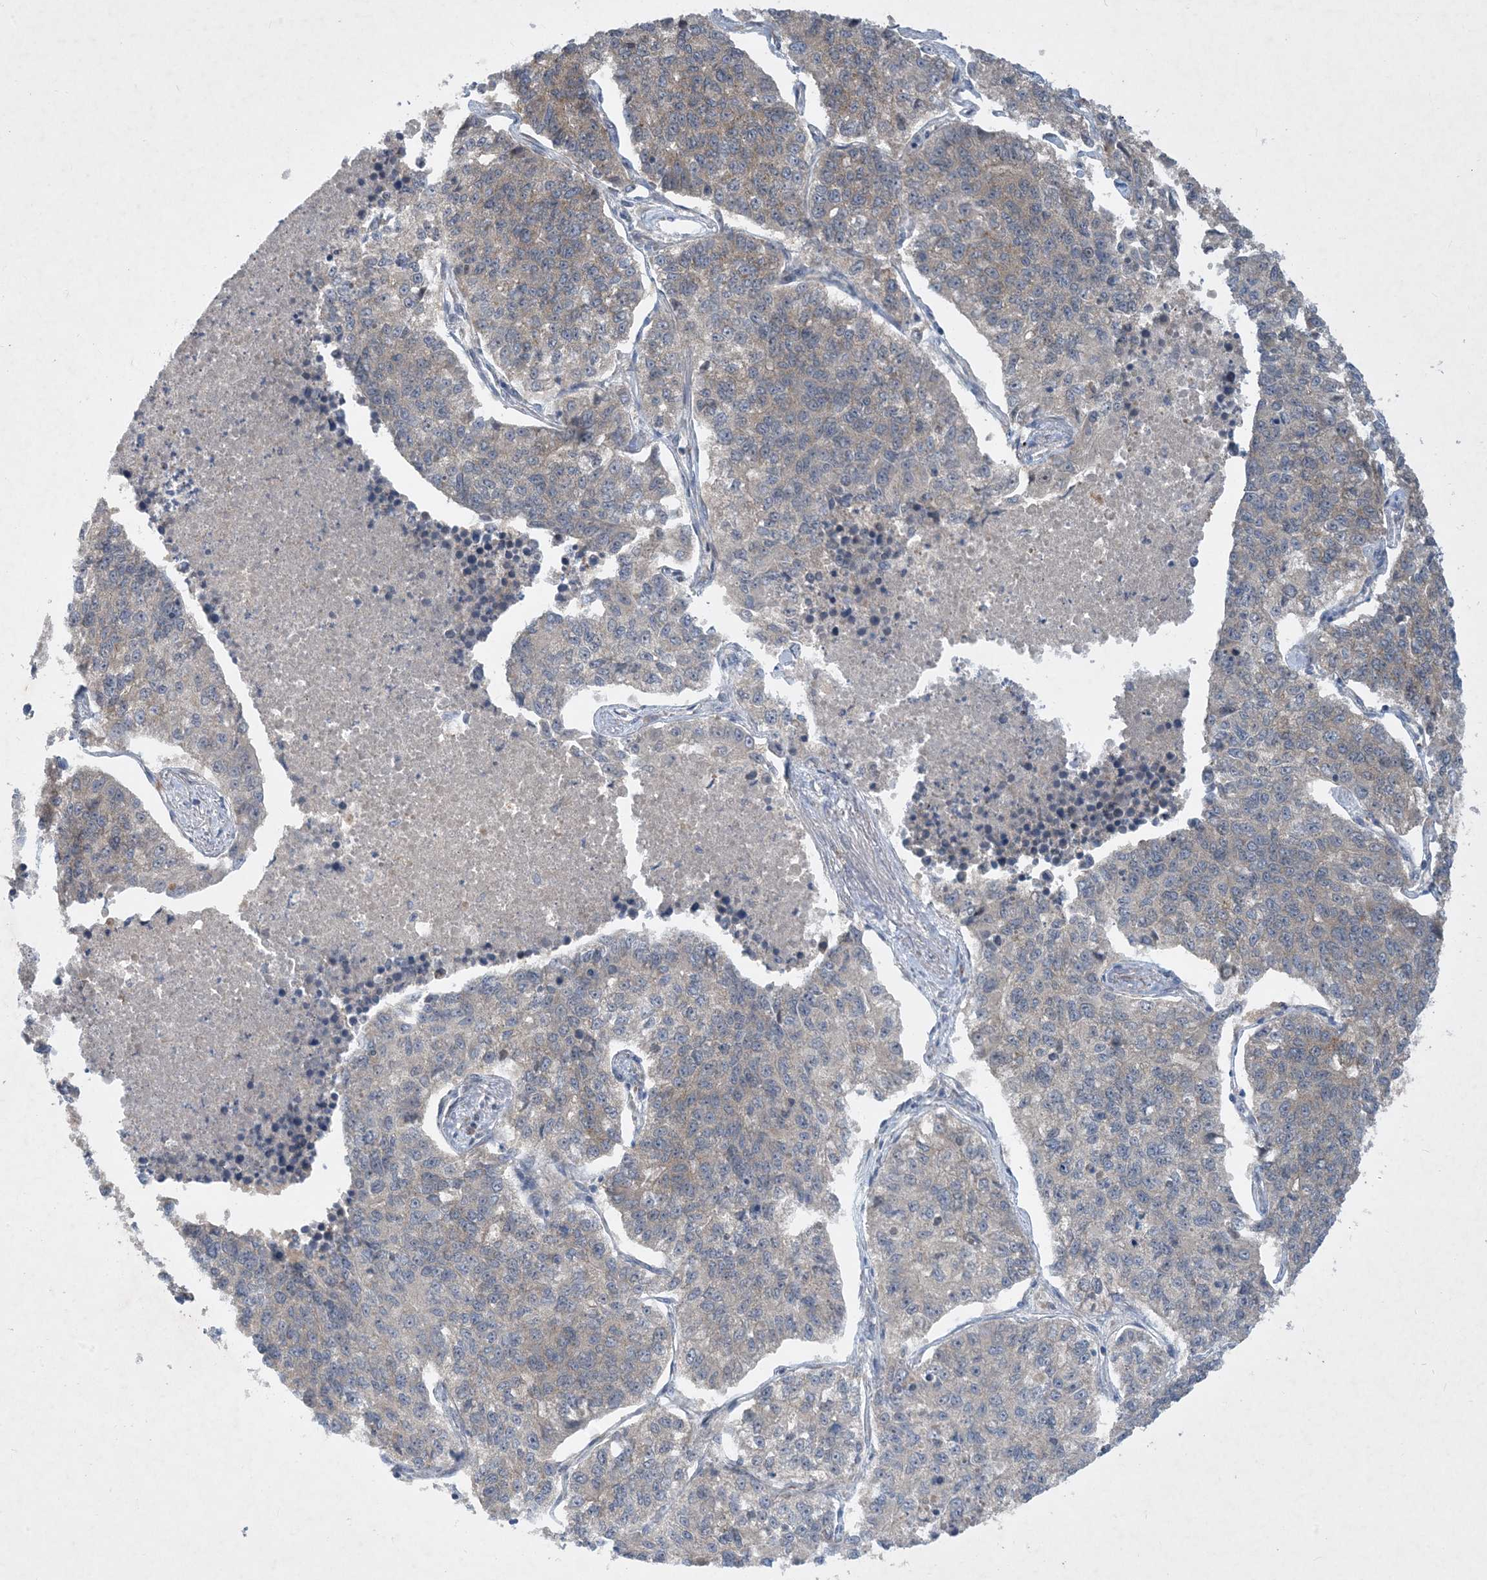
{"staining": {"intensity": "moderate", "quantity": "<25%", "location": "cytoplasmic/membranous"}, "tissue": "lung cancer", "cell_type": "Tumor cells", "image_type": "cancer", "snomed": [{"axis": "morphology", "description": "Adenocarcinoma, NOS"}, {"axis": "topography", "description": "Lung"}], "caption": "Protein expression by immunohistochemistry displays moderate cytoplasmic/membranous expression in approximately <25% of tumor cells in lung cancer. (IHC, brightfield microscopy, high magnification).", "gene": "TINAG", "patient": {"sex": "male", "age": 49}}